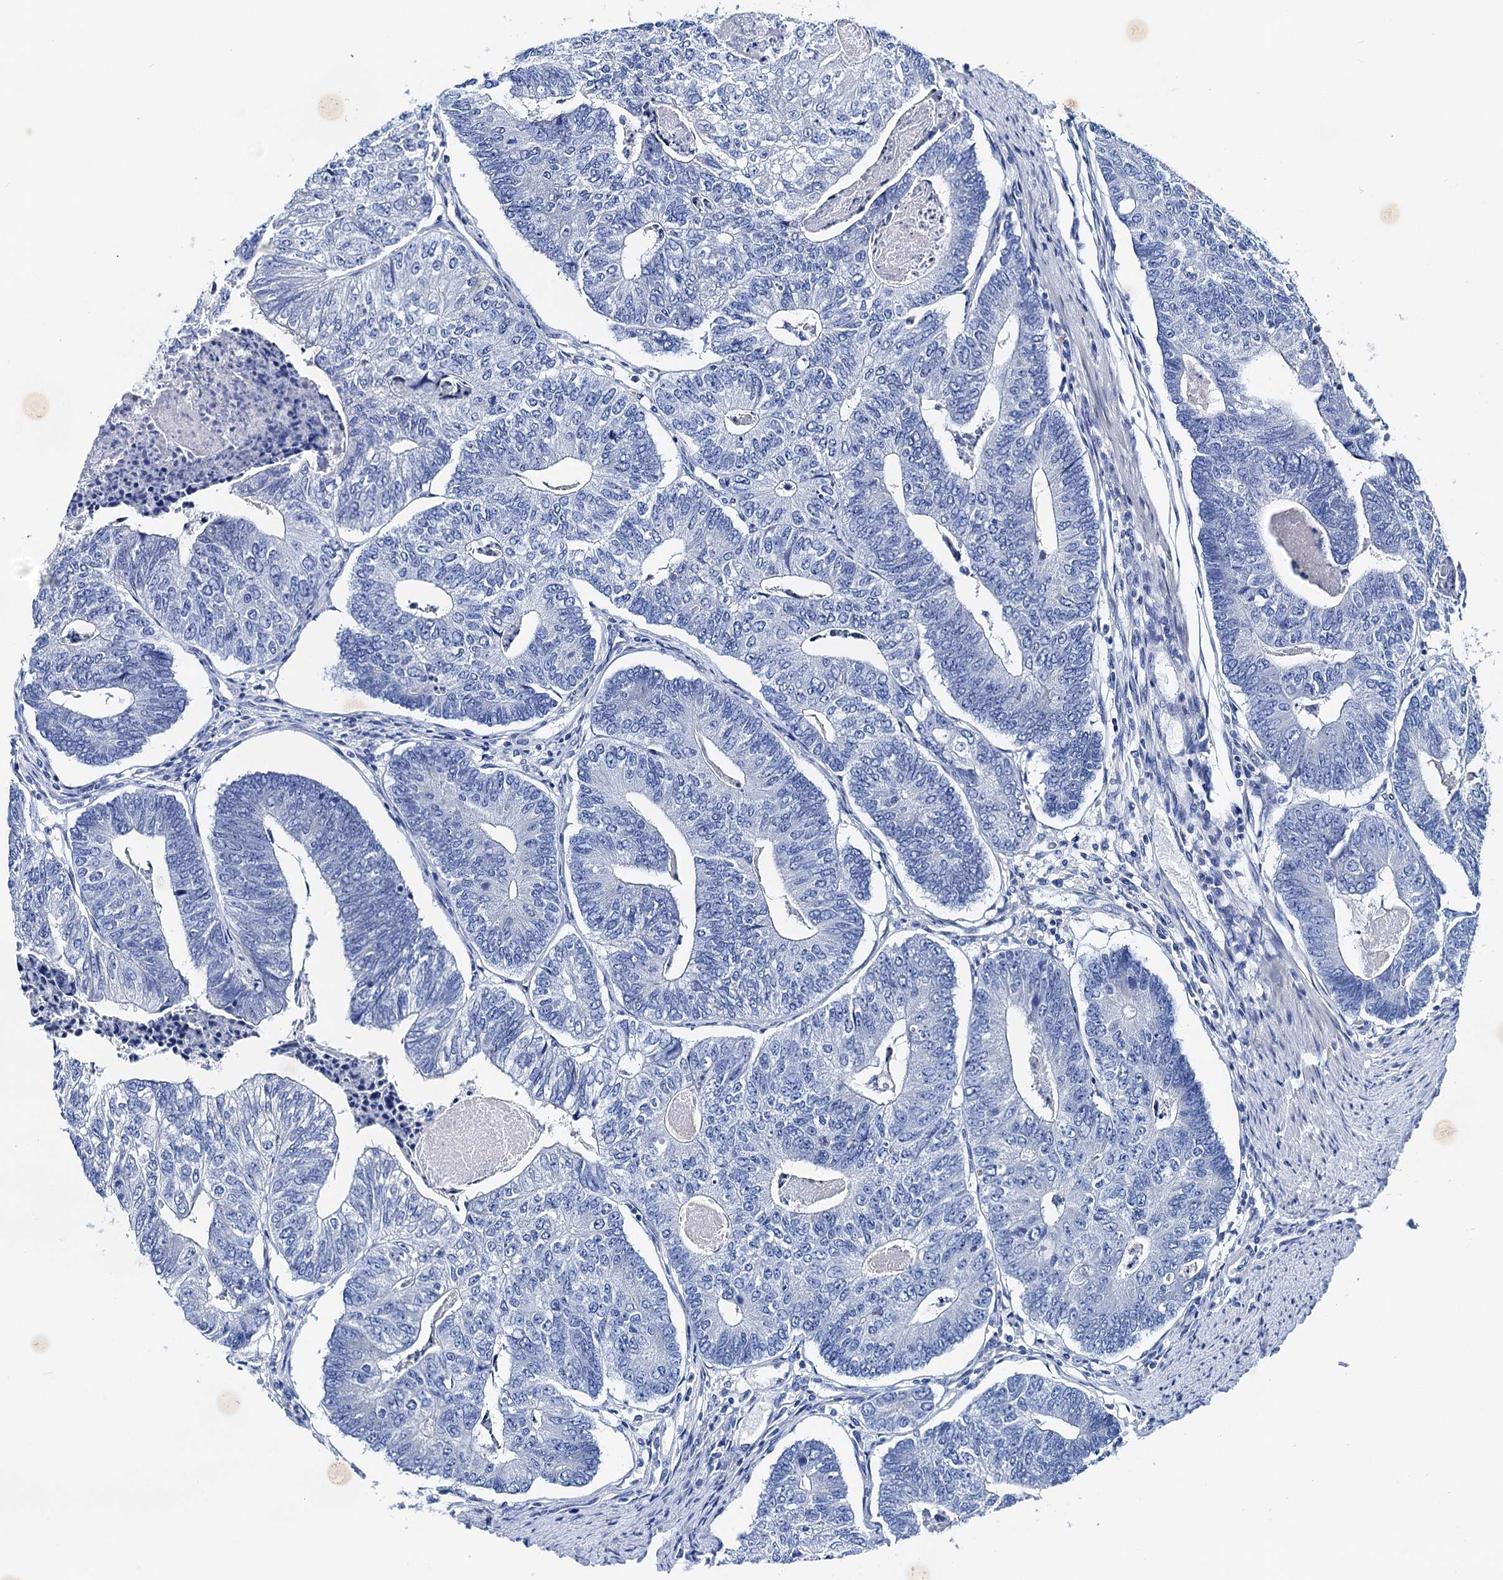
{"staining": {"intensity": "negative", "quantity": "none", "location": "none"}, "tissue": "colorectal cancer", "cell_type": "Tumor cells", "image_type": "cancer", "snomed": [{"axis": "morphology", "description": "Adenocarcinoma, NOS"}, {"axis": "topography", "description": "Colon"}], "caption": "Immunohistochemical staining of human adenocarcinoma (colorectal) reveals no significant positivity in tumor cells.", "gene": "NLRP10", "patient": {"sex": "female", "age": 67}}